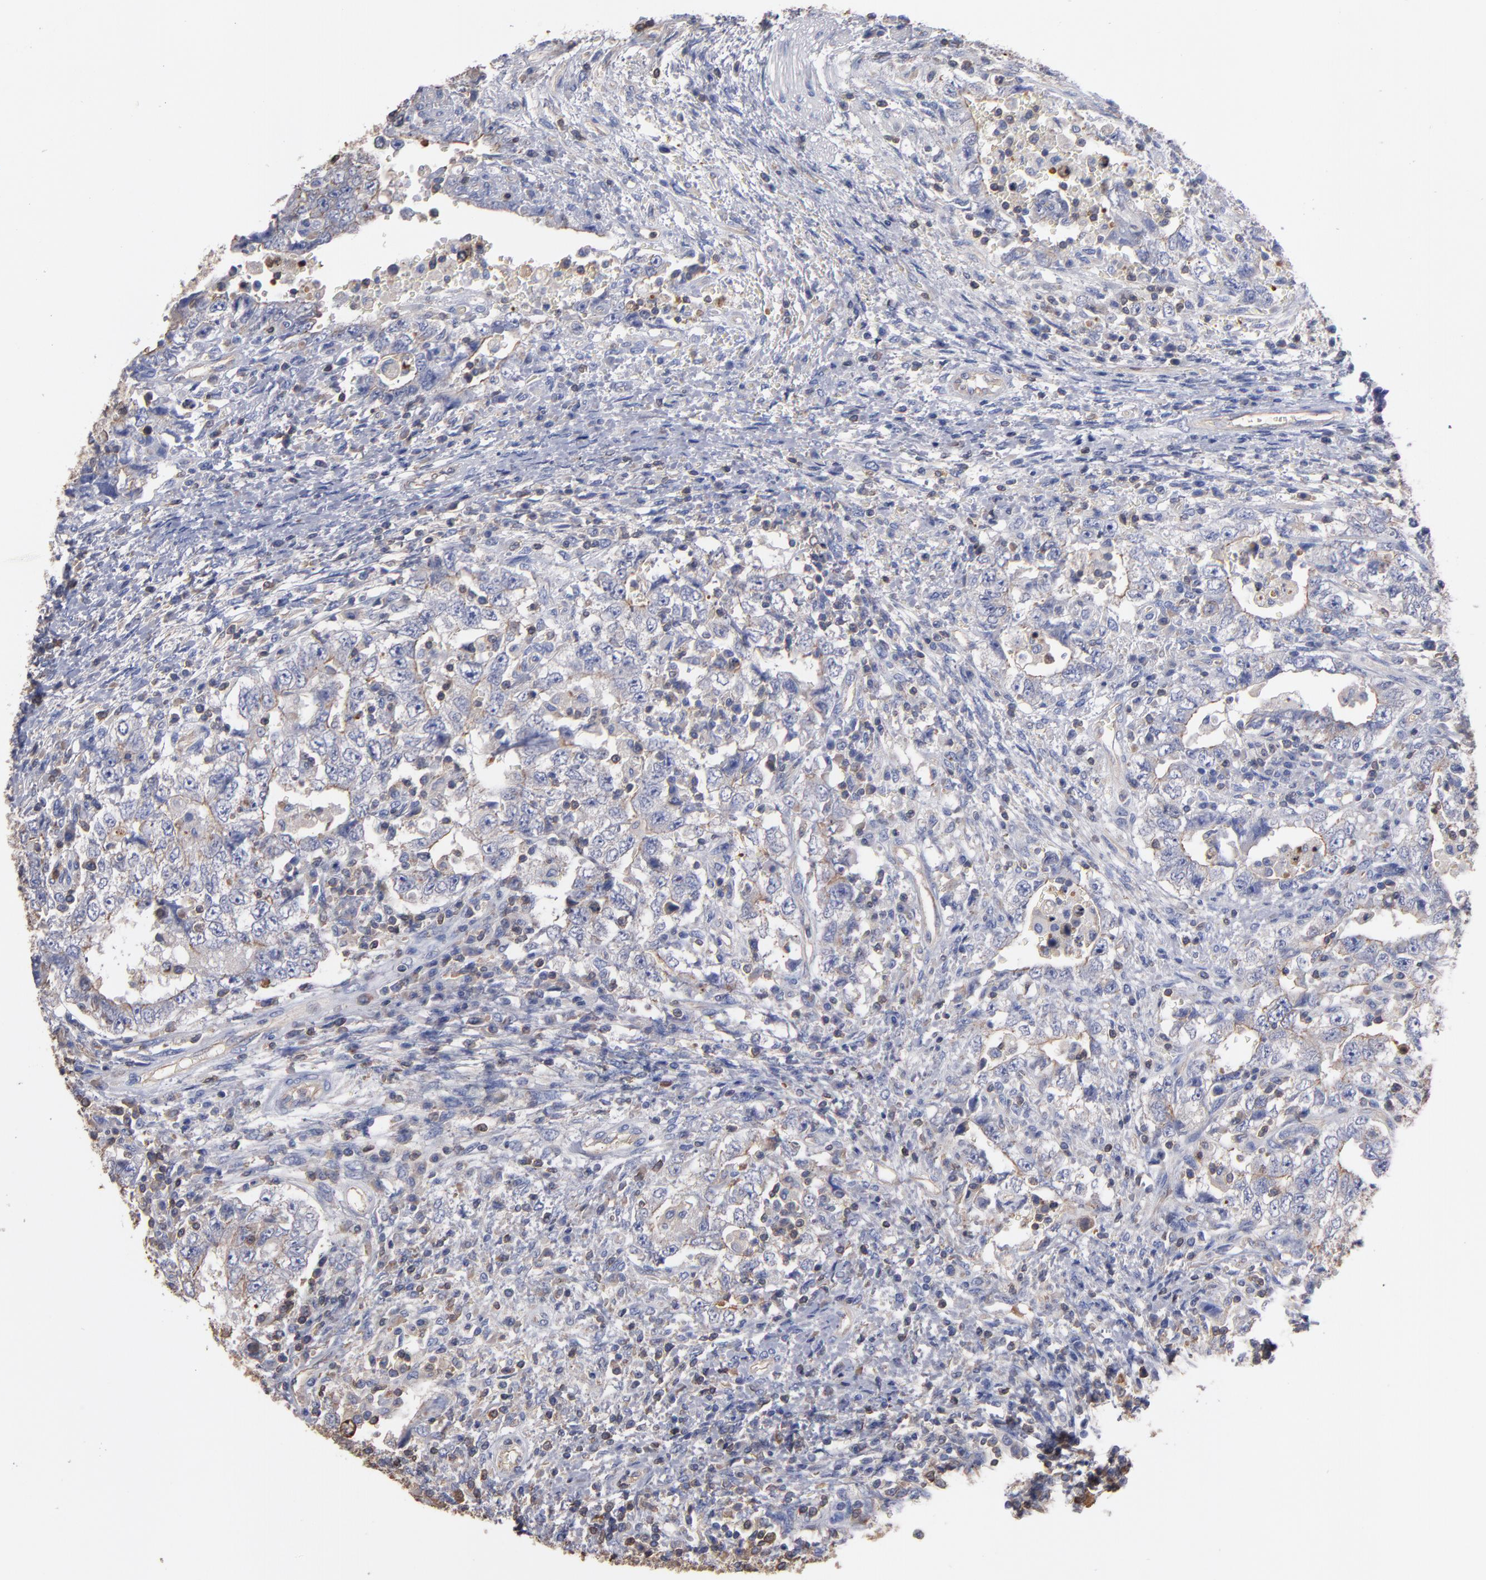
{"staining": {"intensity": "weak", "quantity": "<25%", "location": "cytoplasmic/membranous"}, "tissue": "testis cancer", "cell_type": "Tumor cells", "image_type": "cancer", "snomed": [{"axis": "morphology", "description": "Carcinoma, Embryonal, NOS"}, {"axis": "topography", "description": "Testis"}], "caption": "This is an immunohistochemistry photomicrograph of testis embryonal carcinoma. There is no positivity in tumor cells.", "gene": "ESYT2", "patient": {"sex": "male", "age": 26}}